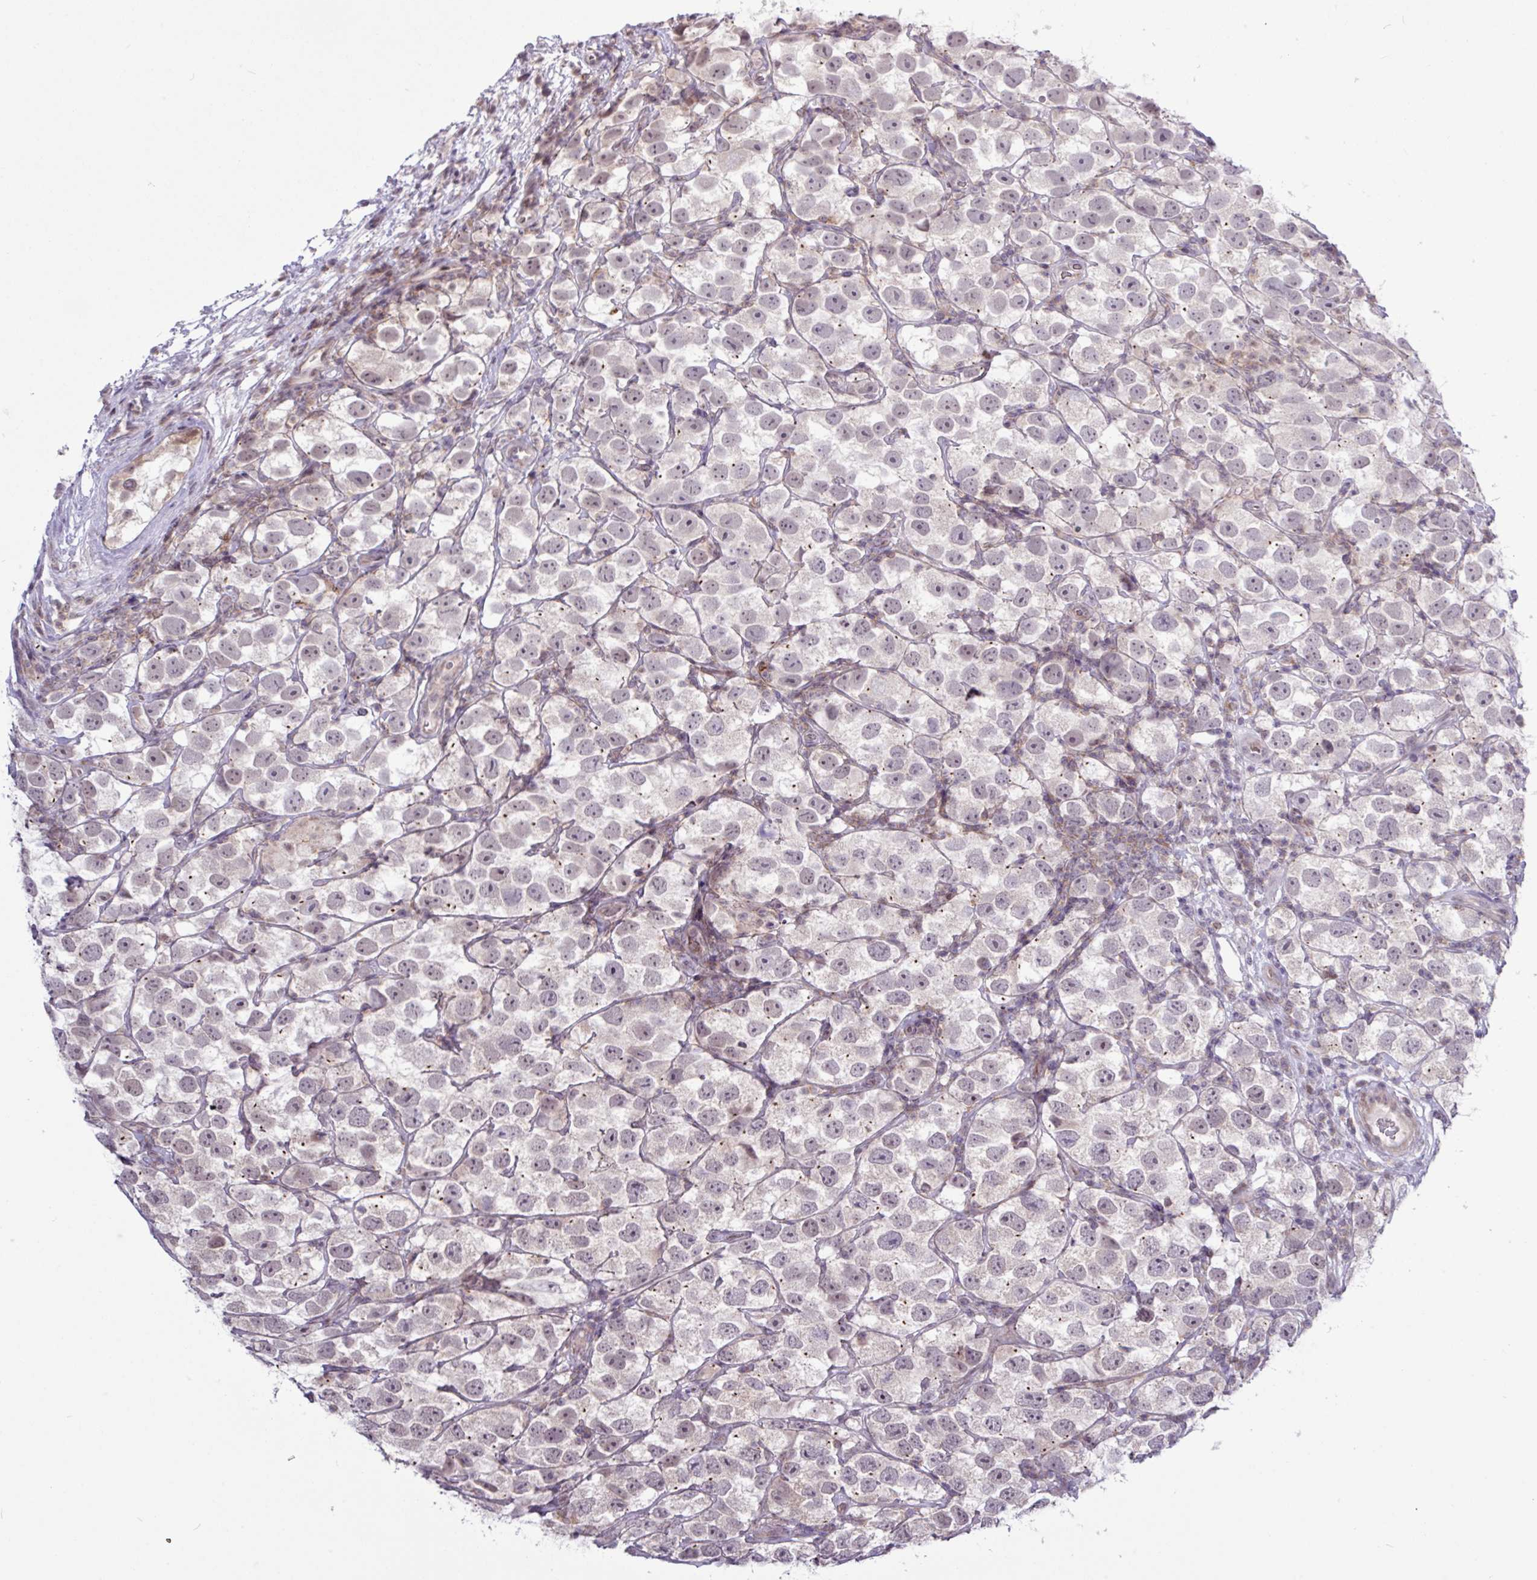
{"staining": {"intensity": "negative", "quantity": "none", "location": "none"}, "tissue": "testis cancer", "cell_type": "Tumor cells", "image_type": "cancer", "snomed": [{"axis": "morphology", "description": "Seminoma, NOS"}, {"axis": "topography", "description": "Testis"}], "caption": "This is an immunohistochemistry micrograph of human seminoma (testis). There is no positivity in tumor cells.", "gene": "RTL3", "patient": {"sex": "male", "age": 26}}